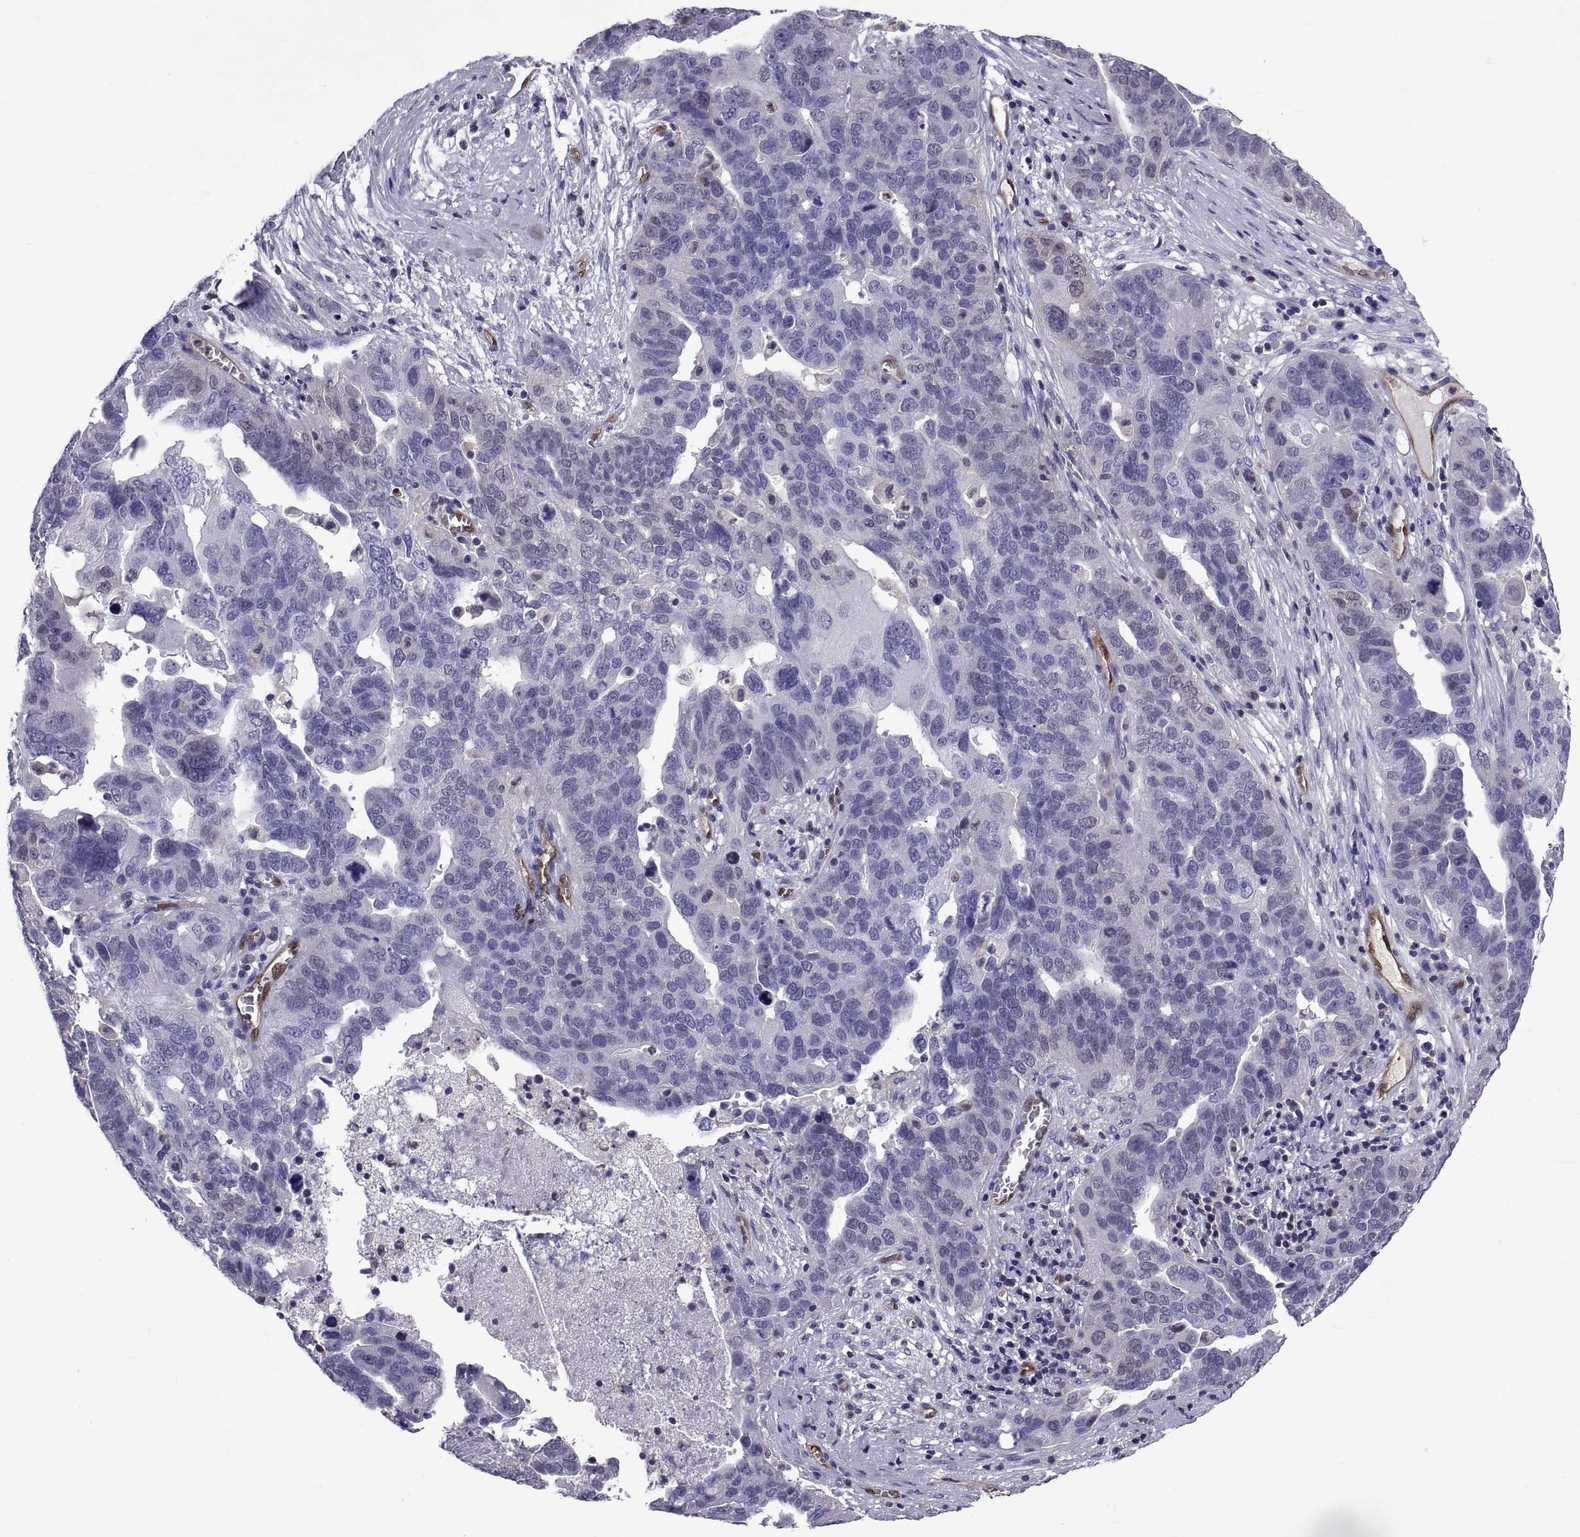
{"staining": {"intensity": "negative", "quantity": "none", "location": "none"}, "tissue": "ovarian cancer", "cell_type": "Tumor cells", "image_type": "cancer", "snomed": [{"axis": "morphology", "description": "Carcinoma, endometroid"}, {"axis": "topography", "description": "Soft tissue"}, {"axis": "topography", "description": "Ovary"}], "caption": "IHC micrograph of ovarian cancer (endometroid carcinoma) stained for a protein (brown), which demonstrates no expression in tumor cells. Brightfield microscopy of immunohistochemistry (IHC) stained with DAB (3,3'-diaminobenzidine) (brown) and hematoxylin (blue), captured at high magnification.", "gene": "LCN9", "patient": {"sex": "female", "age": 52}}